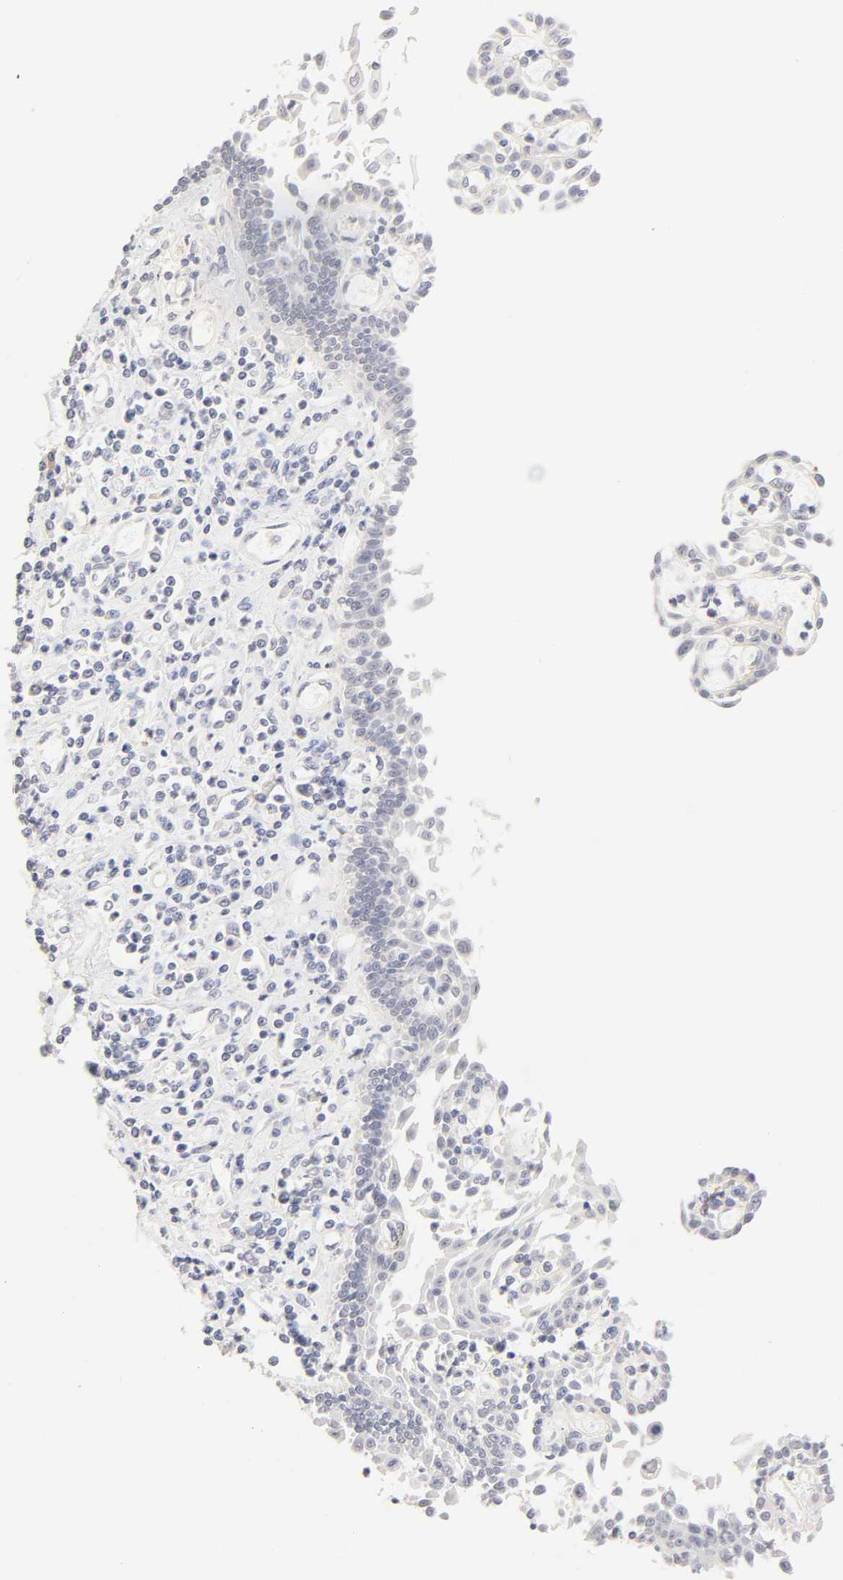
{"staining": {"intensity": "negative", "quantity": "none", "location": "none"}, "tissue": "esophagus", "cell_type": "Squamous epithelial cells", "image_type": "normal", "snomed": [{"axis": "morphology", "description": "Normal tissue, NOS"}, {"axis": "topography", "description": "Esophagus"}], "caption": "Esophagus was stained to show a protein in brown. There is no significant expression in squamous epithelial cells. (DAB (3,3'-diaminobenzidine) immunohistochemistry (IHC), high magnification).", "gene": "CYP4B1", "patient": {"sex": "male", "age": 65}}